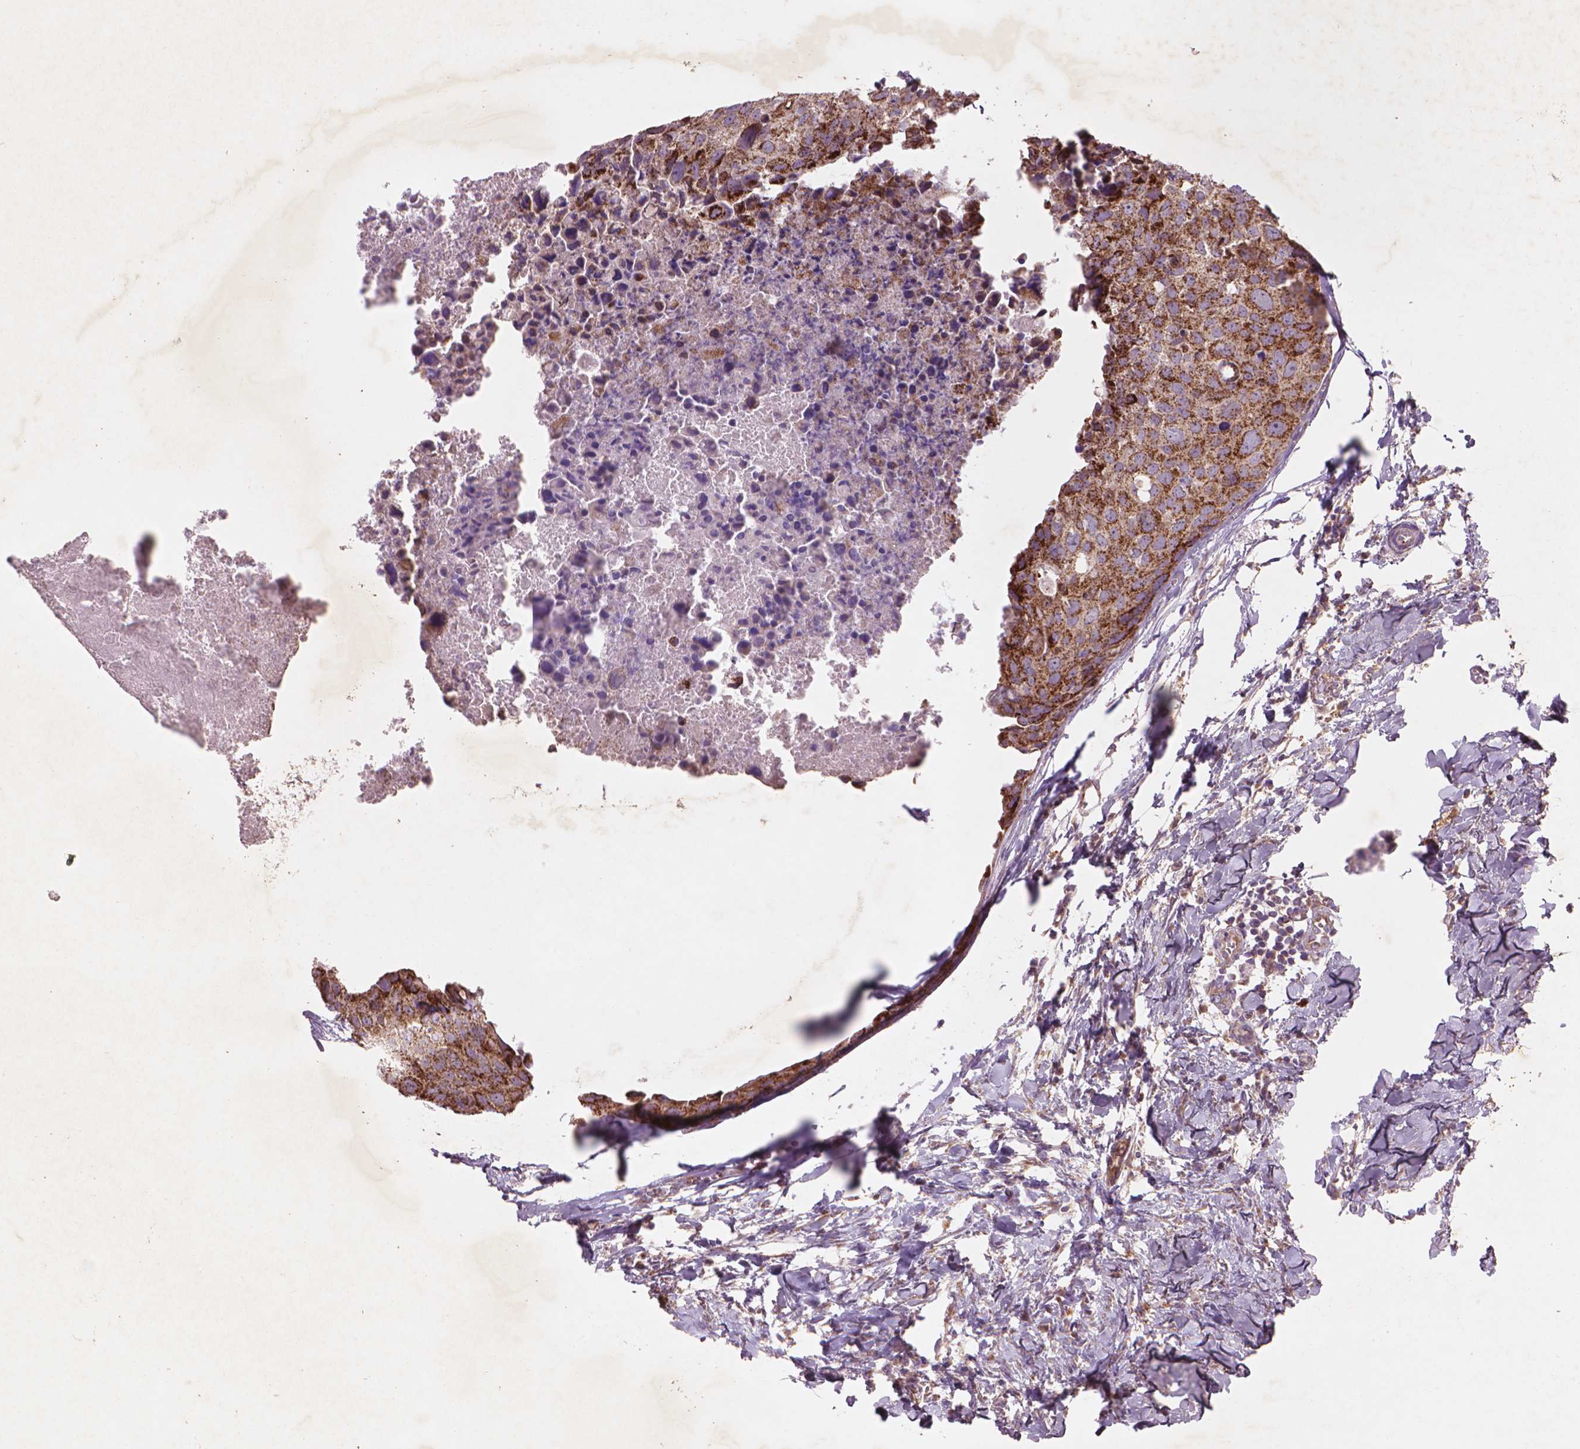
{"staining": {"intensity": "strong", "quantity": ">75%", "location": "cytoplasmic/membranous"}, "tissue": "breast cancer", "cell_type": "Tumor cells", "image_type": "cancer", "snomed": [{"axis": "morphology", "description": "Duct carcinoma"}, {"axis": "topography", "description": "Breast"}], "caption": "High-magnification brightfield microscopy of breast infiltrating ductal carcinoma stained with DAB (3,3'-diaminobenzidine) (brown) and counterstained with hematoxylin (blue). tumor cells exhibit strong cytoplasmic/membranous positivity is seen in about>75% of cells.", "gene": "NLRX1", "patient": {"sex": "female", "age": 38}}